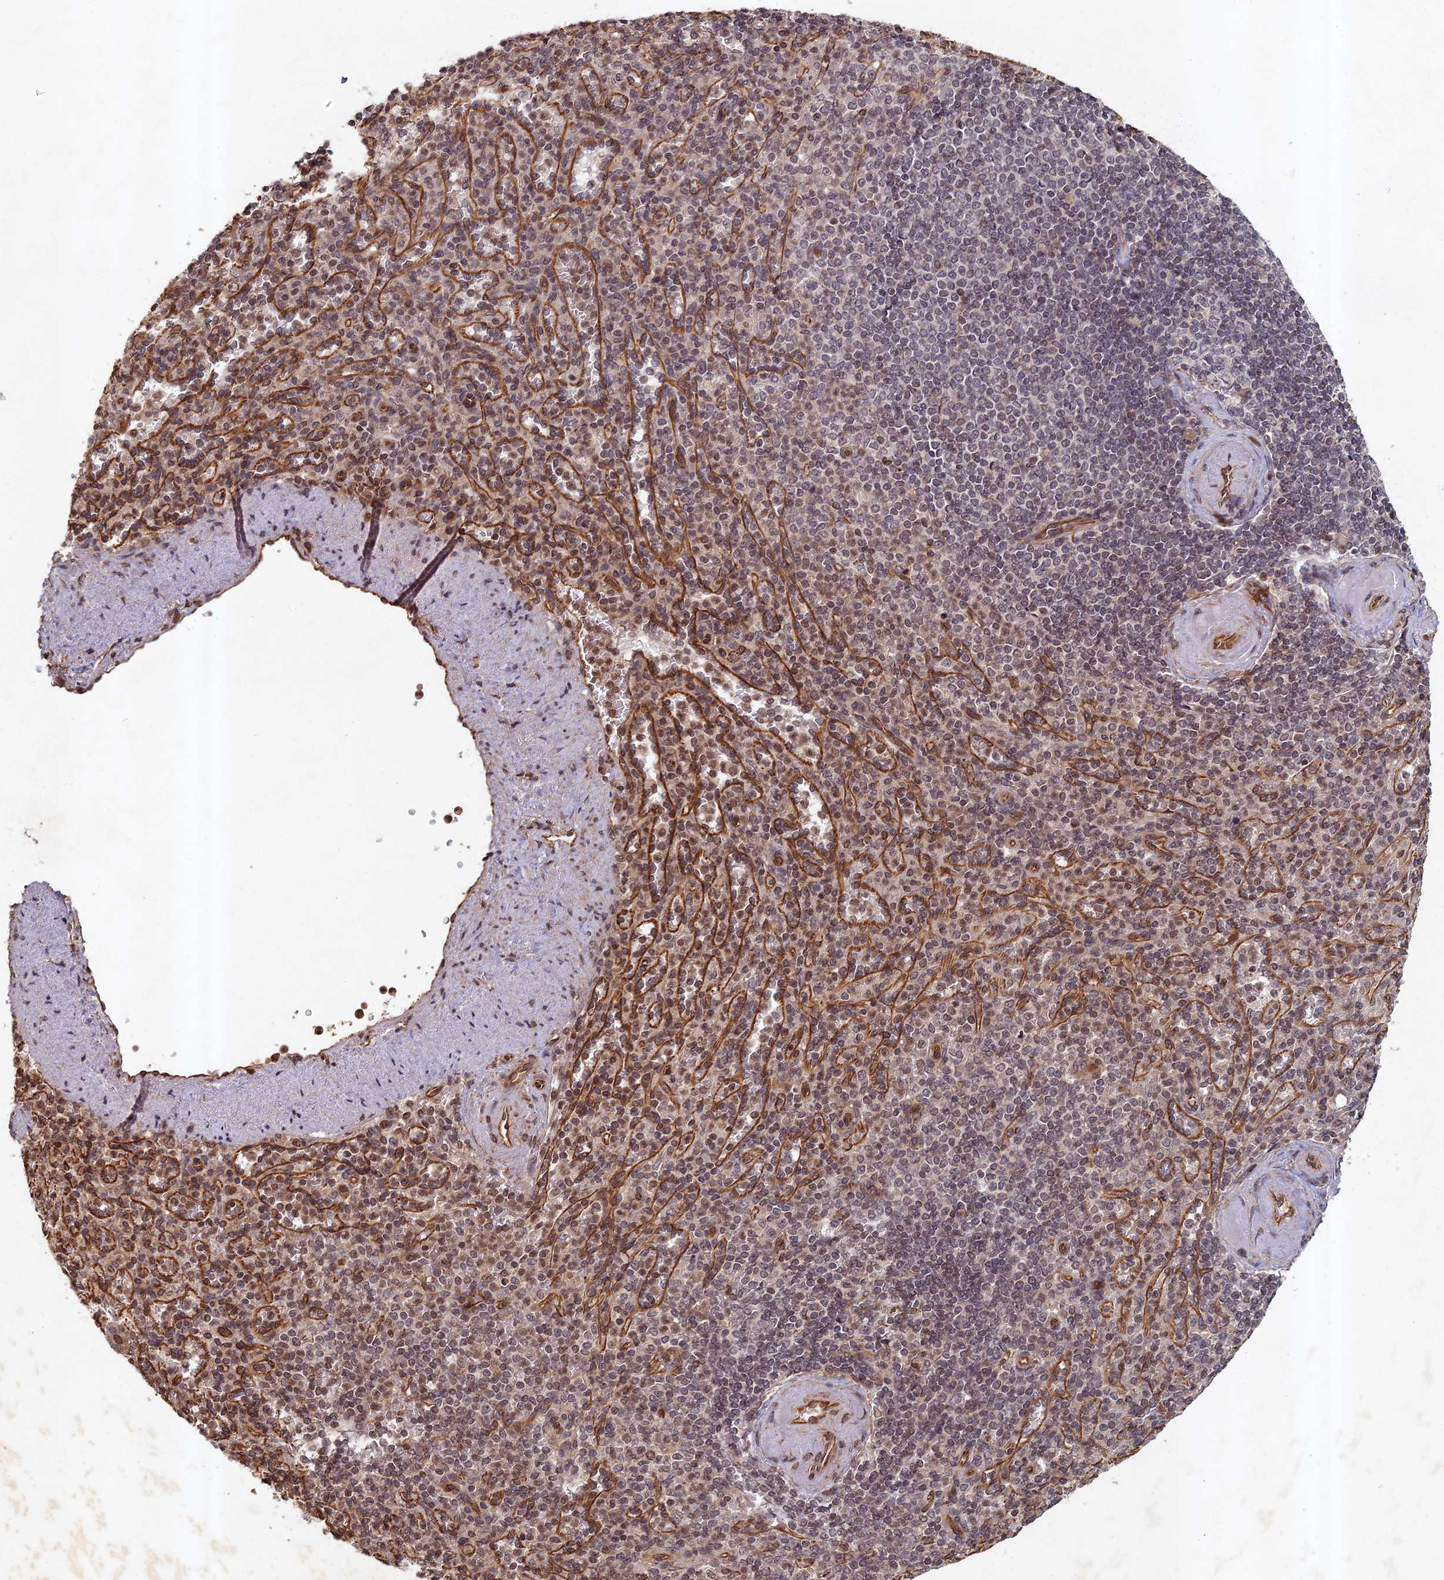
{"staining": {"intensity": "weak", "quantity": "<25%", "location": "nuclear"}, "tissue": "spleen", "cell_type": "Cells in red pulp", "image_type": "normal", "snomed": [{"axis": "morphology", "description": "Normal tissue, NOS"}, {"axis": "topography", "description": "Spleen"}], "caption": "Spleen was stained to show a protein in brown. There is no significant expression in cells in red pulp.", "gene": "ABCB10", "patient": {"sex": "female", "age": 74}}